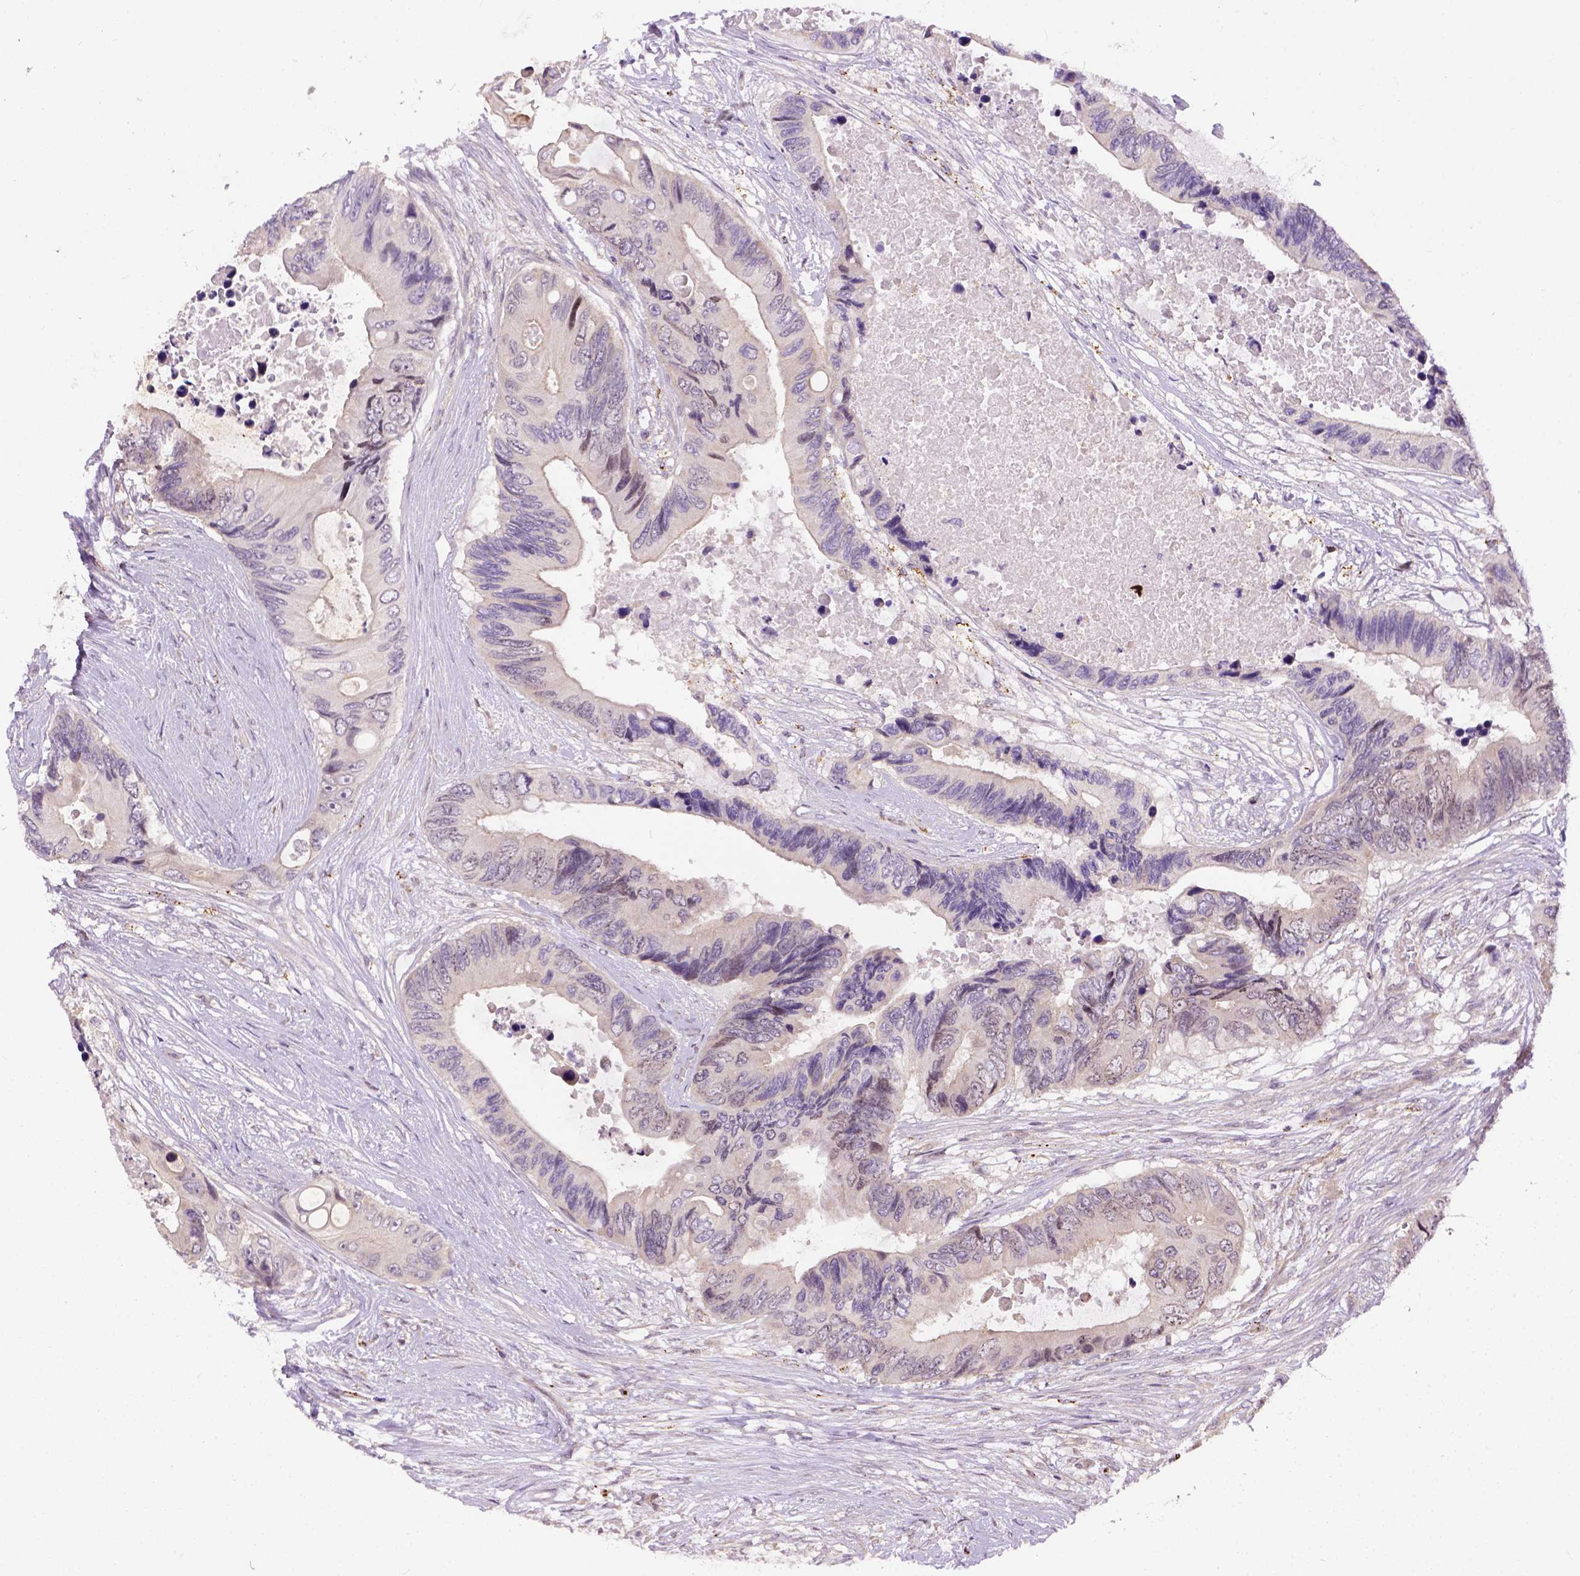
{"staining": {"intensity": "weak", "quantity": "<25%", "location": "cytoplasmic/membranous"}, "tissue": "colorectal cancer", "cell_type": "Tumor cells", "image_type": "cancer", "snomed": [{"axis": "morphology", "description": "Adenocarcinoma, NOS"}, {"axis": "topography", "description": "Rectum"}], "caption": "The photomicrograph exhibits no staining of tumor cells in colorectal adenocarcinoma. Brightfield microscopy of immunohistochemistry (IHC) stained with DAB (3,3'-diaminobenzidine) (brown) and hematoxylin (blue), captured at high magnification.", "gene": "KAZN", "patient": {"sex": "male", "age": 63}}